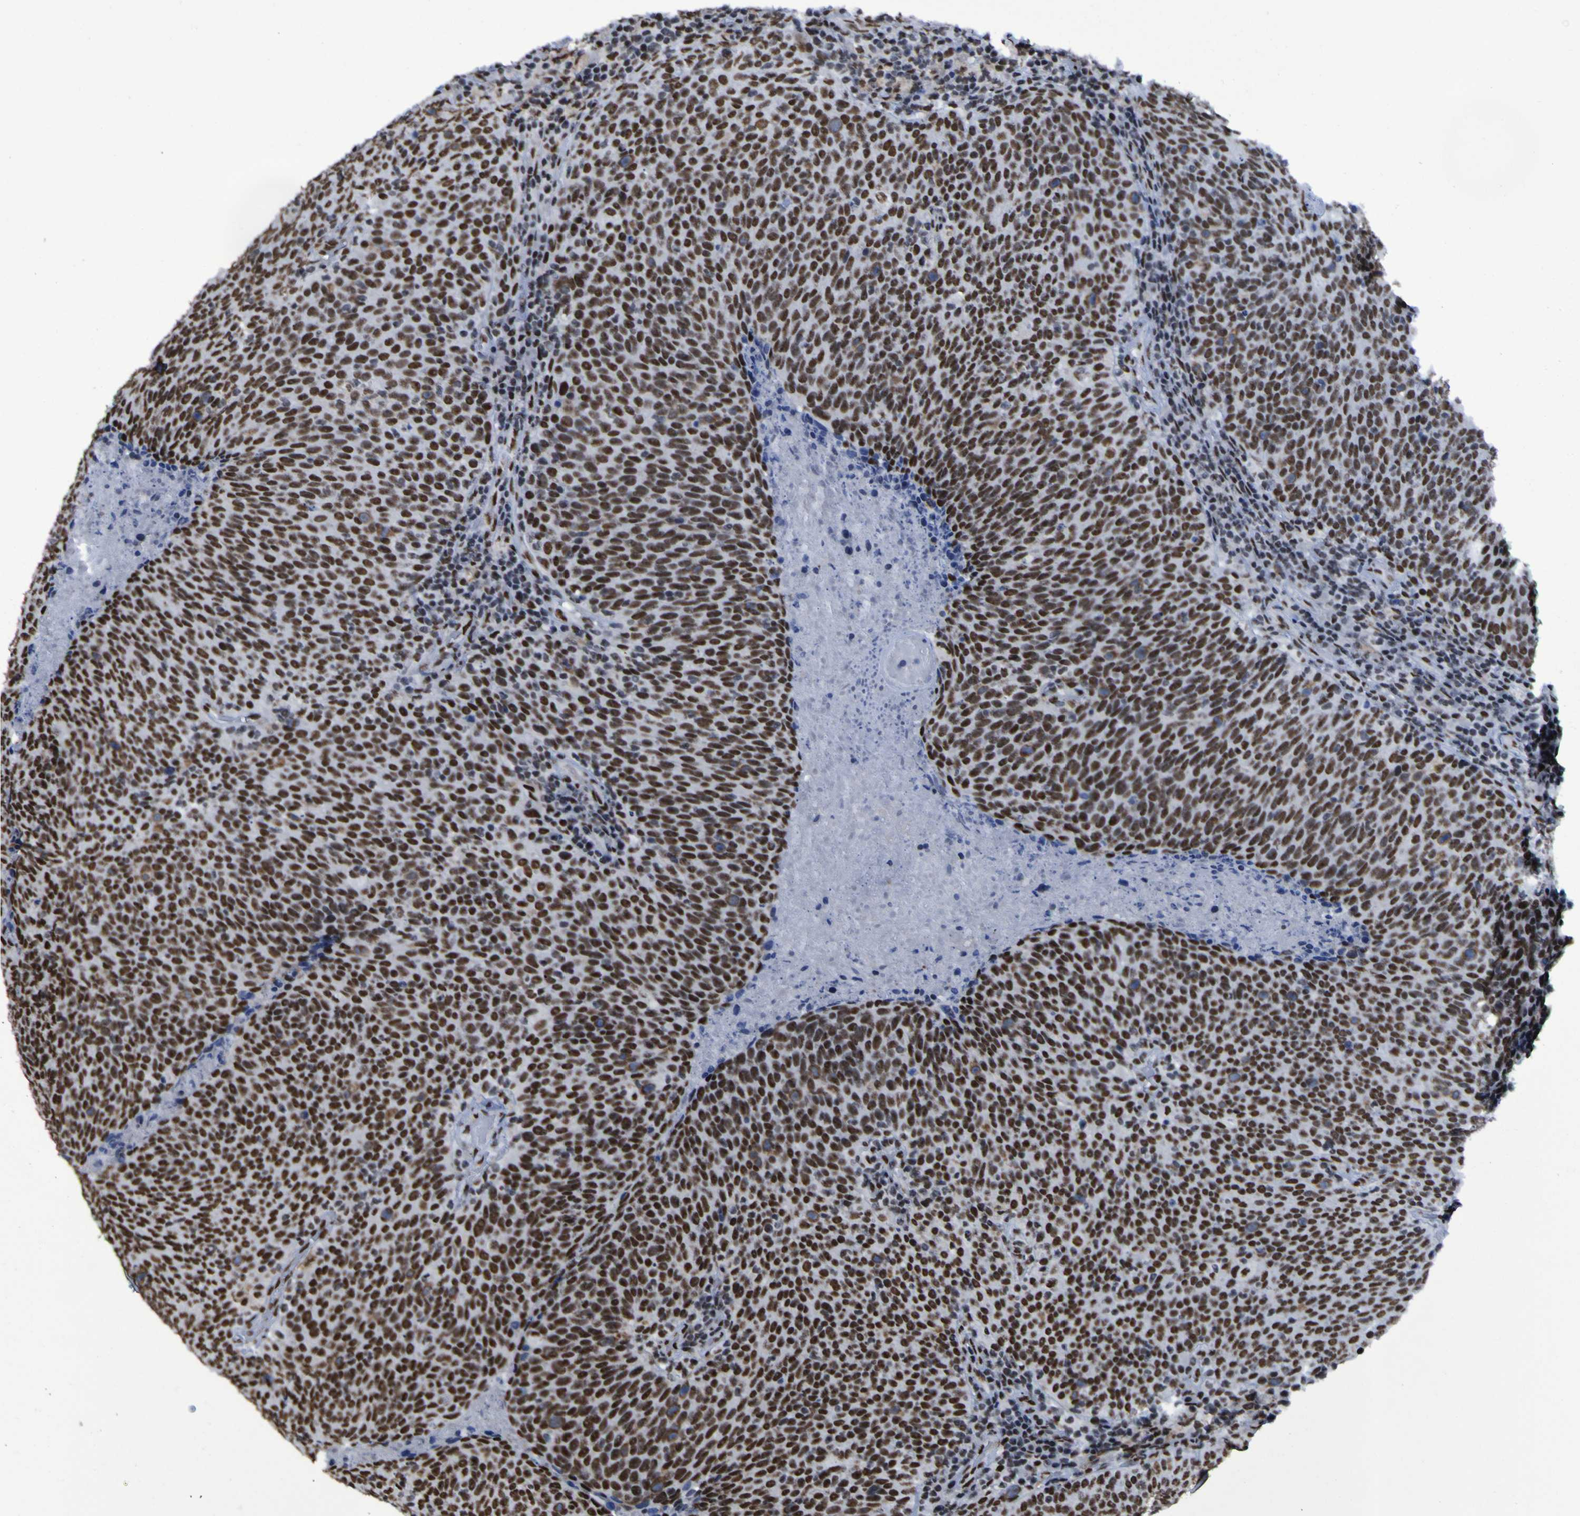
{"staining": {"intensity": "strong", "quantity": ">75%", "location": "nuclear"}, "tissue": "head and neck cancer", "cell_type": "Tumor cells", "image_type": "cancer", "snomed": [{"axis": "morphology", "description": "Squamous cell carcinoma, NOS"}, {"axis": "morphology", "description": "Squamous cell carcinoma, metastatic, NOS"}, {"axis": "topography", "description": "Lymph node"}, {"axis": "topography", "description": "Head-Neck"}], "caption": "Head and neck cancer stained with a brown dye reveals strong nuclear positive staining in approximately >75% of tumor cells.", "gene": "HNRNPR", "patient": {"sex": "male", "age": 62}}